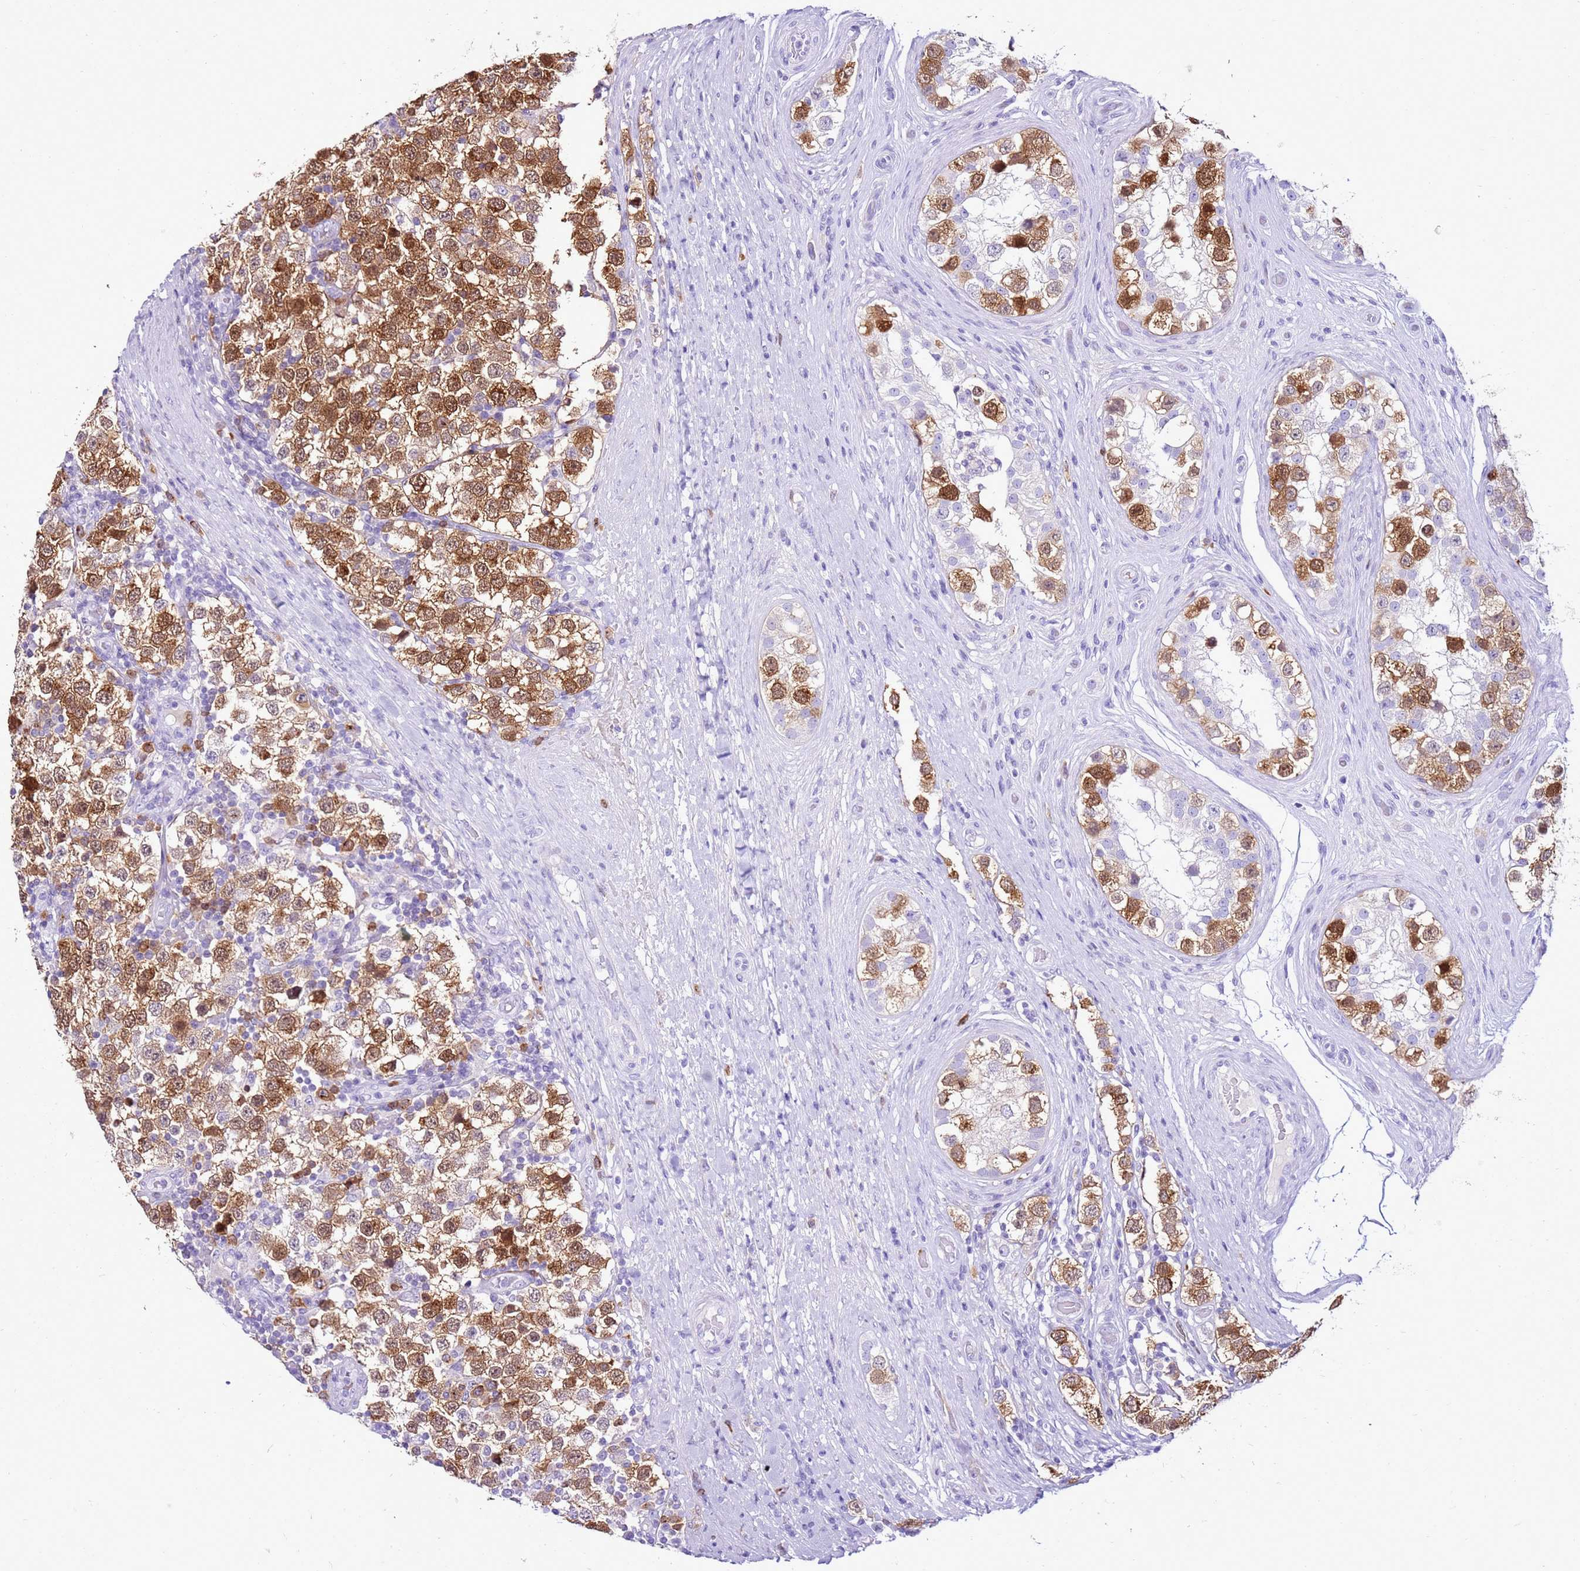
{"staining": {"intensity": "strong", "quantity": ">75%", "location": "cytoplasmic/membranous,nuclear"}, "tissue": "testis cancer", "cell_type": "Tumor cells", "image_type": "cancer", "snomed": [{"axis": "morphology", "description": "Seminoma, NOS"}, {"axis": "topography", "description": "Testis"}], "caption": "DAB immunohistochemical staining of human testis cancer (seminoma) exhibits strong cytoplasmic/membranous and nuclear protein staining in about >75% of tumor cells.", "gene": "SPC25", "patient": {"sex": "male", "age": 34}}